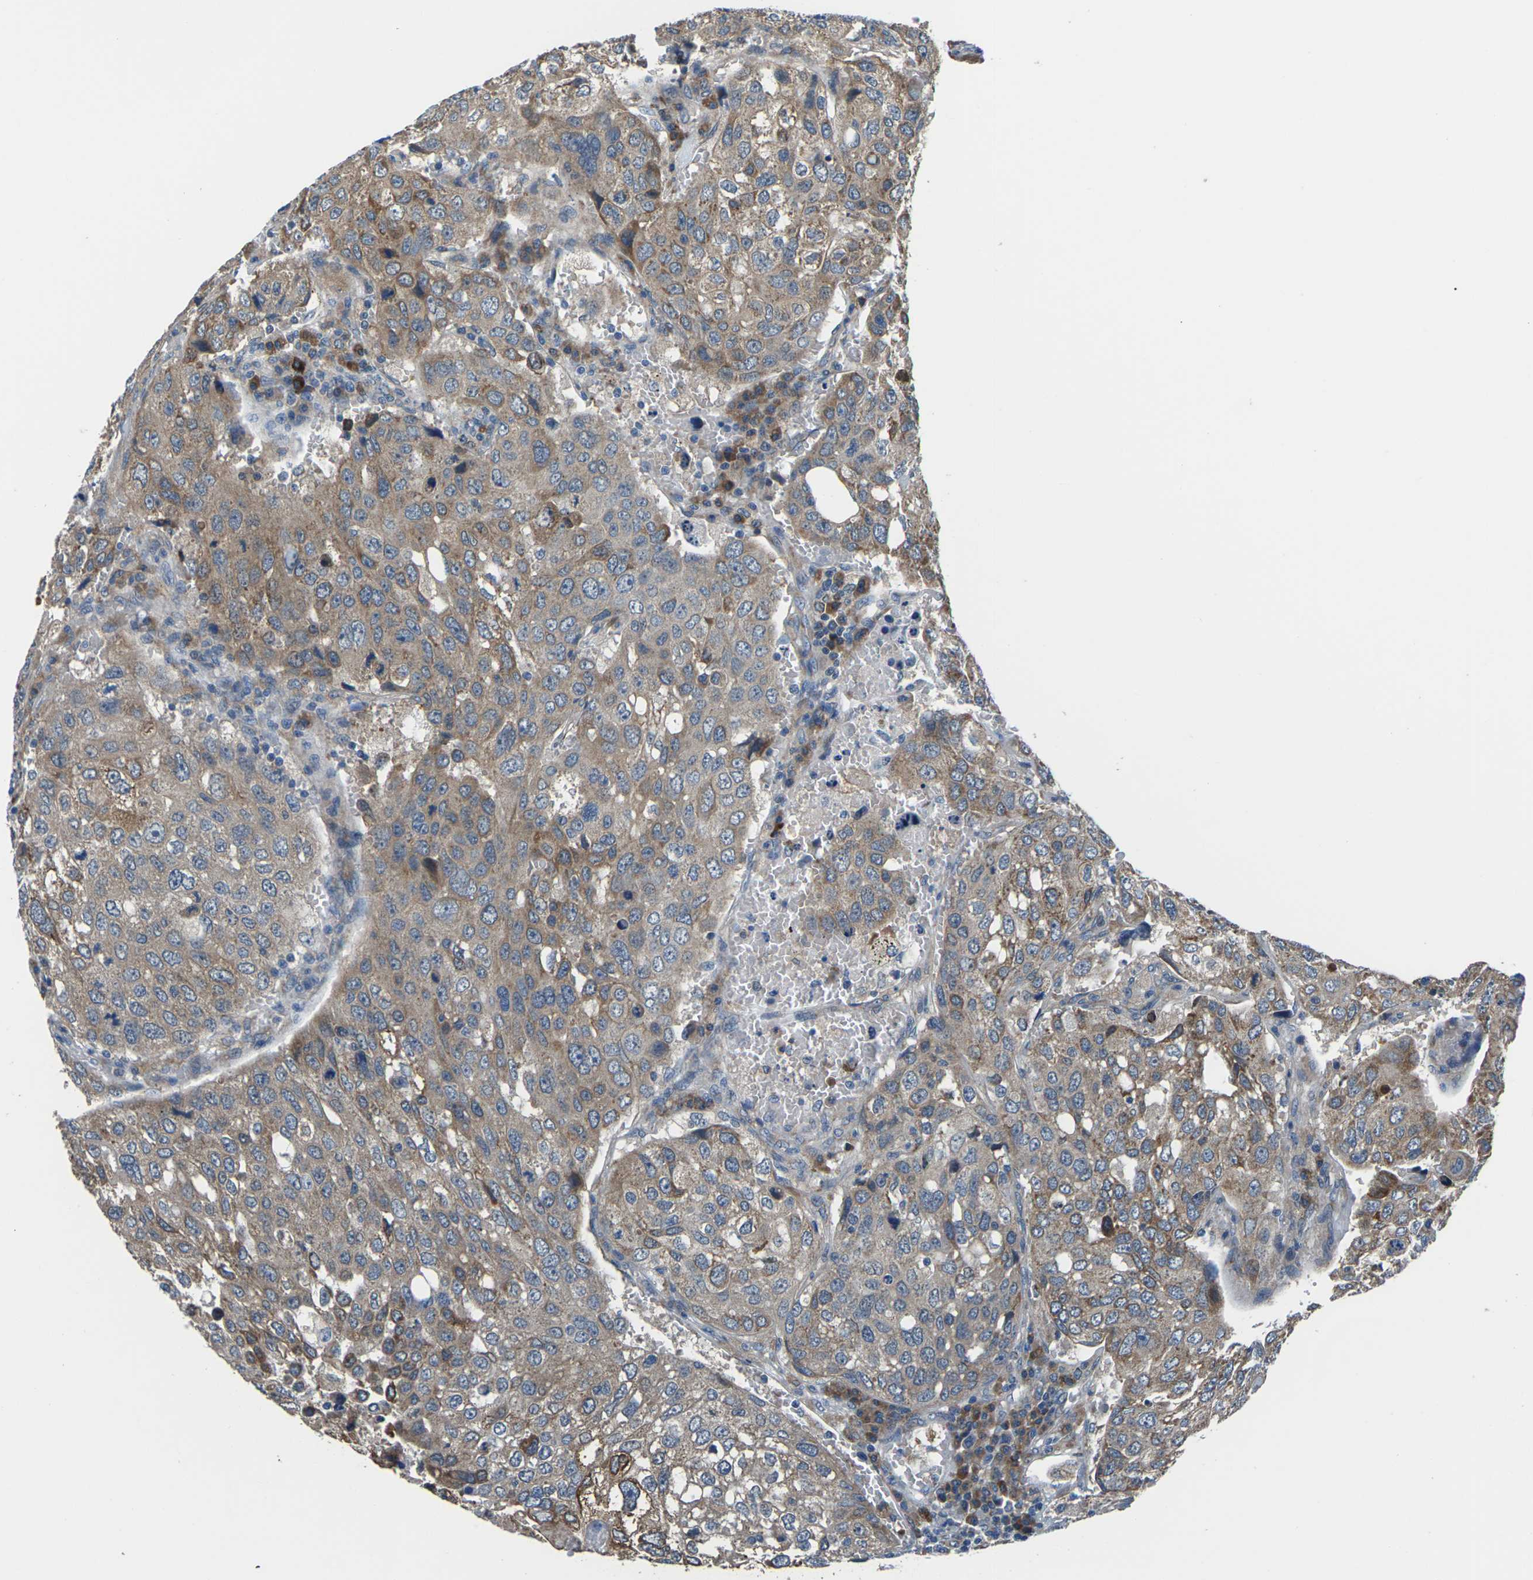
{"staining": {"intensity": "moderate", "quantity": ">75%", "location": "cytoplasmic/membranous"}, "tissue": "urothelial cancer", "cell_type": "Tumor cells", "image_type": "cancer", "snomed": [{"axis": "morphology", "description": "Urothelial carcinoma, High grade"}, {"axis": "topography", "description": "Lymph node"}, {"axis": "topography", "description": "Urinary bladder"}], "caption": "The image shows staining of urothelial cancer, revealing moderate cytoplasmic/membranous protein expression (brown color) within tumor cells.", "gene": "GABRP", "patient": {"sex": "male", "age": 51}}